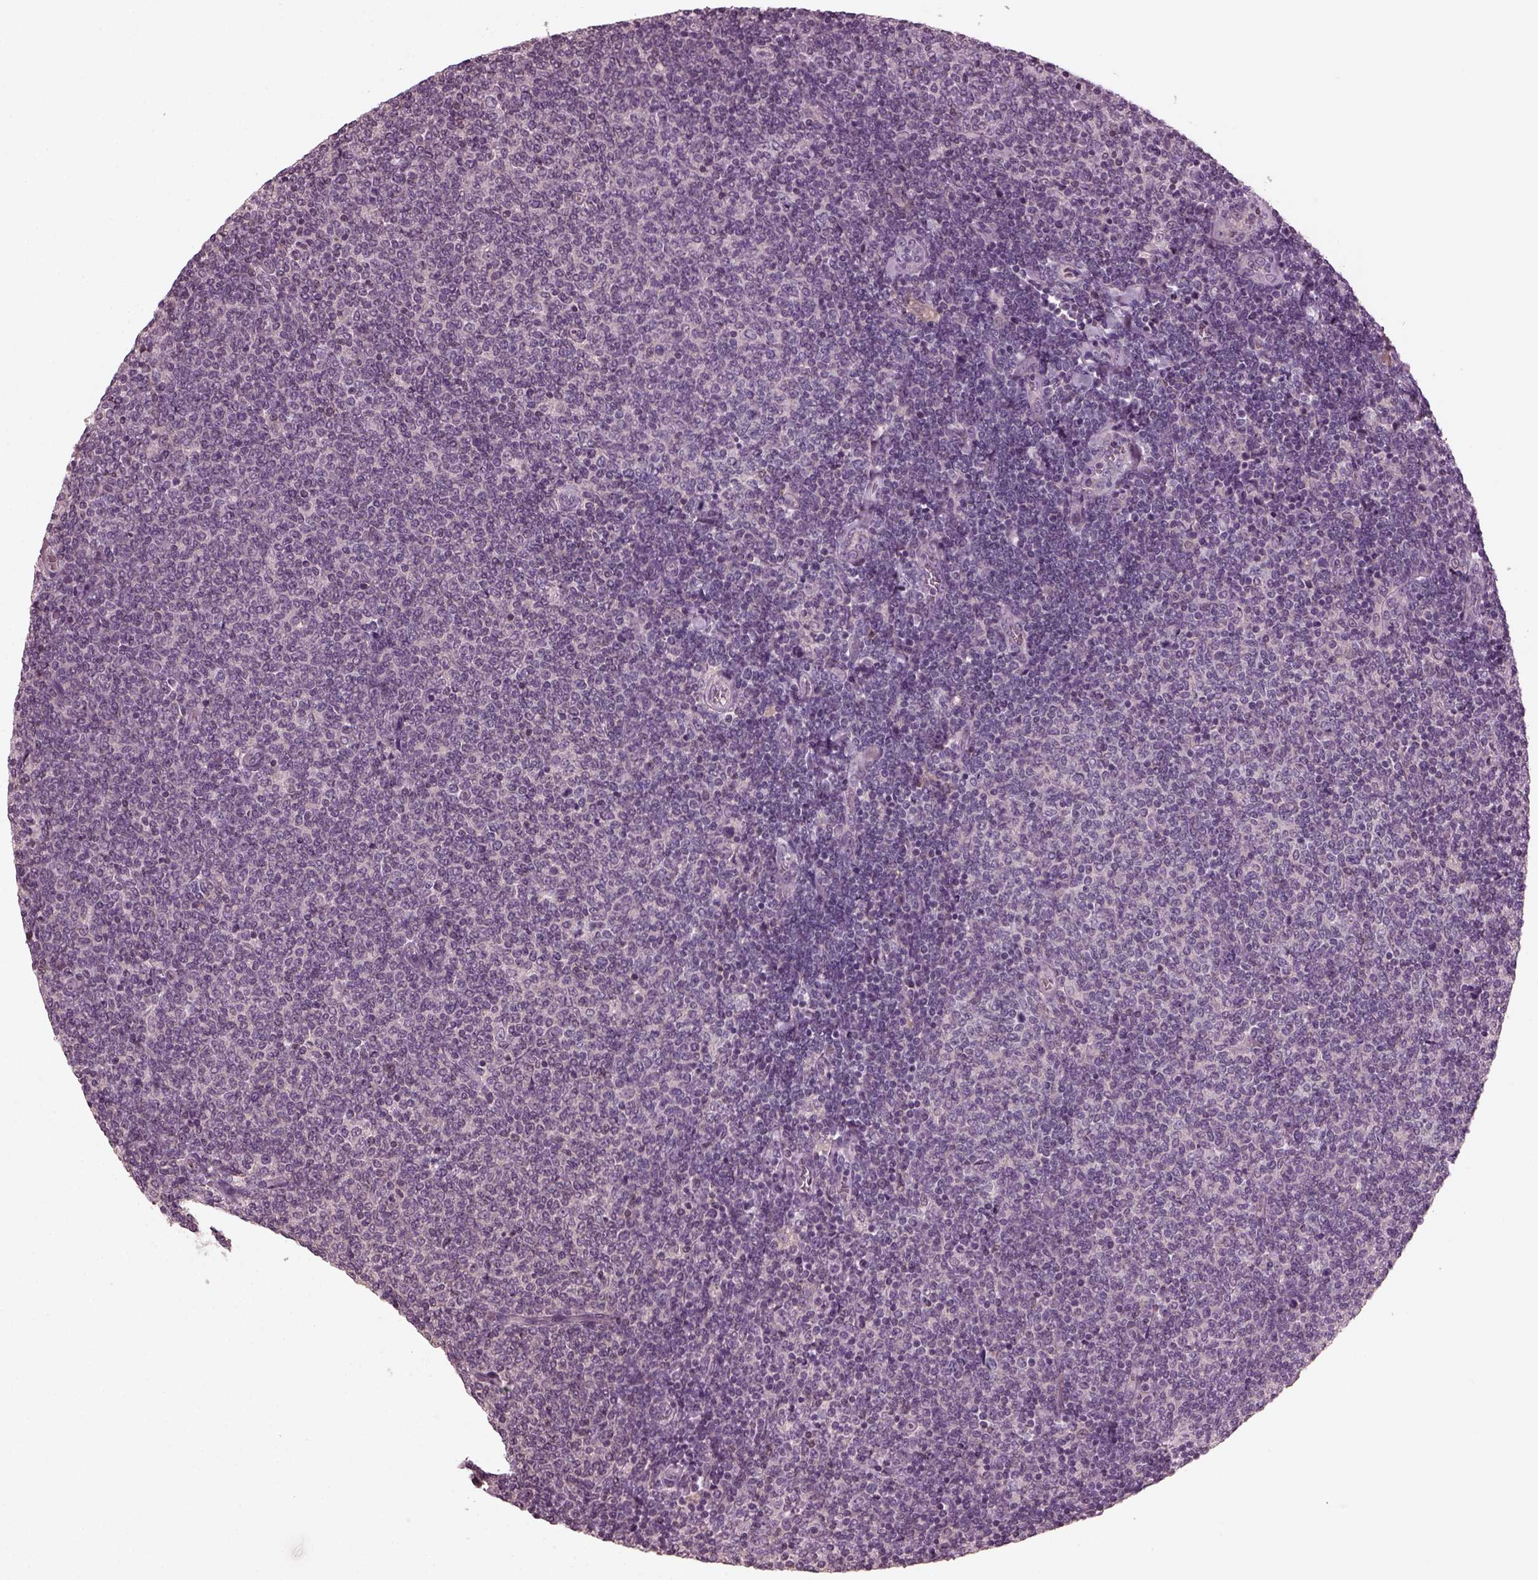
{"staining": {"intensity": "negative", "quantity": "none", "location": "none"}, "tissue": "lymphoma", "cell_type": "Tumor cells", "image_type": "cancer", "snomed": [{"axis": "morphology", "description": "Malignant lymphoma, non-Hodgkin's type, Low grade"}, {"axis": "topography", "description": "Lymph node"}], "caption": "Image shows no significant protein expression in tumor cells of low-grade malignant lymphoma, non-Hodgkin's type.", "gene": "PORCN", "patient": {"sex": "male", "age": 52}}